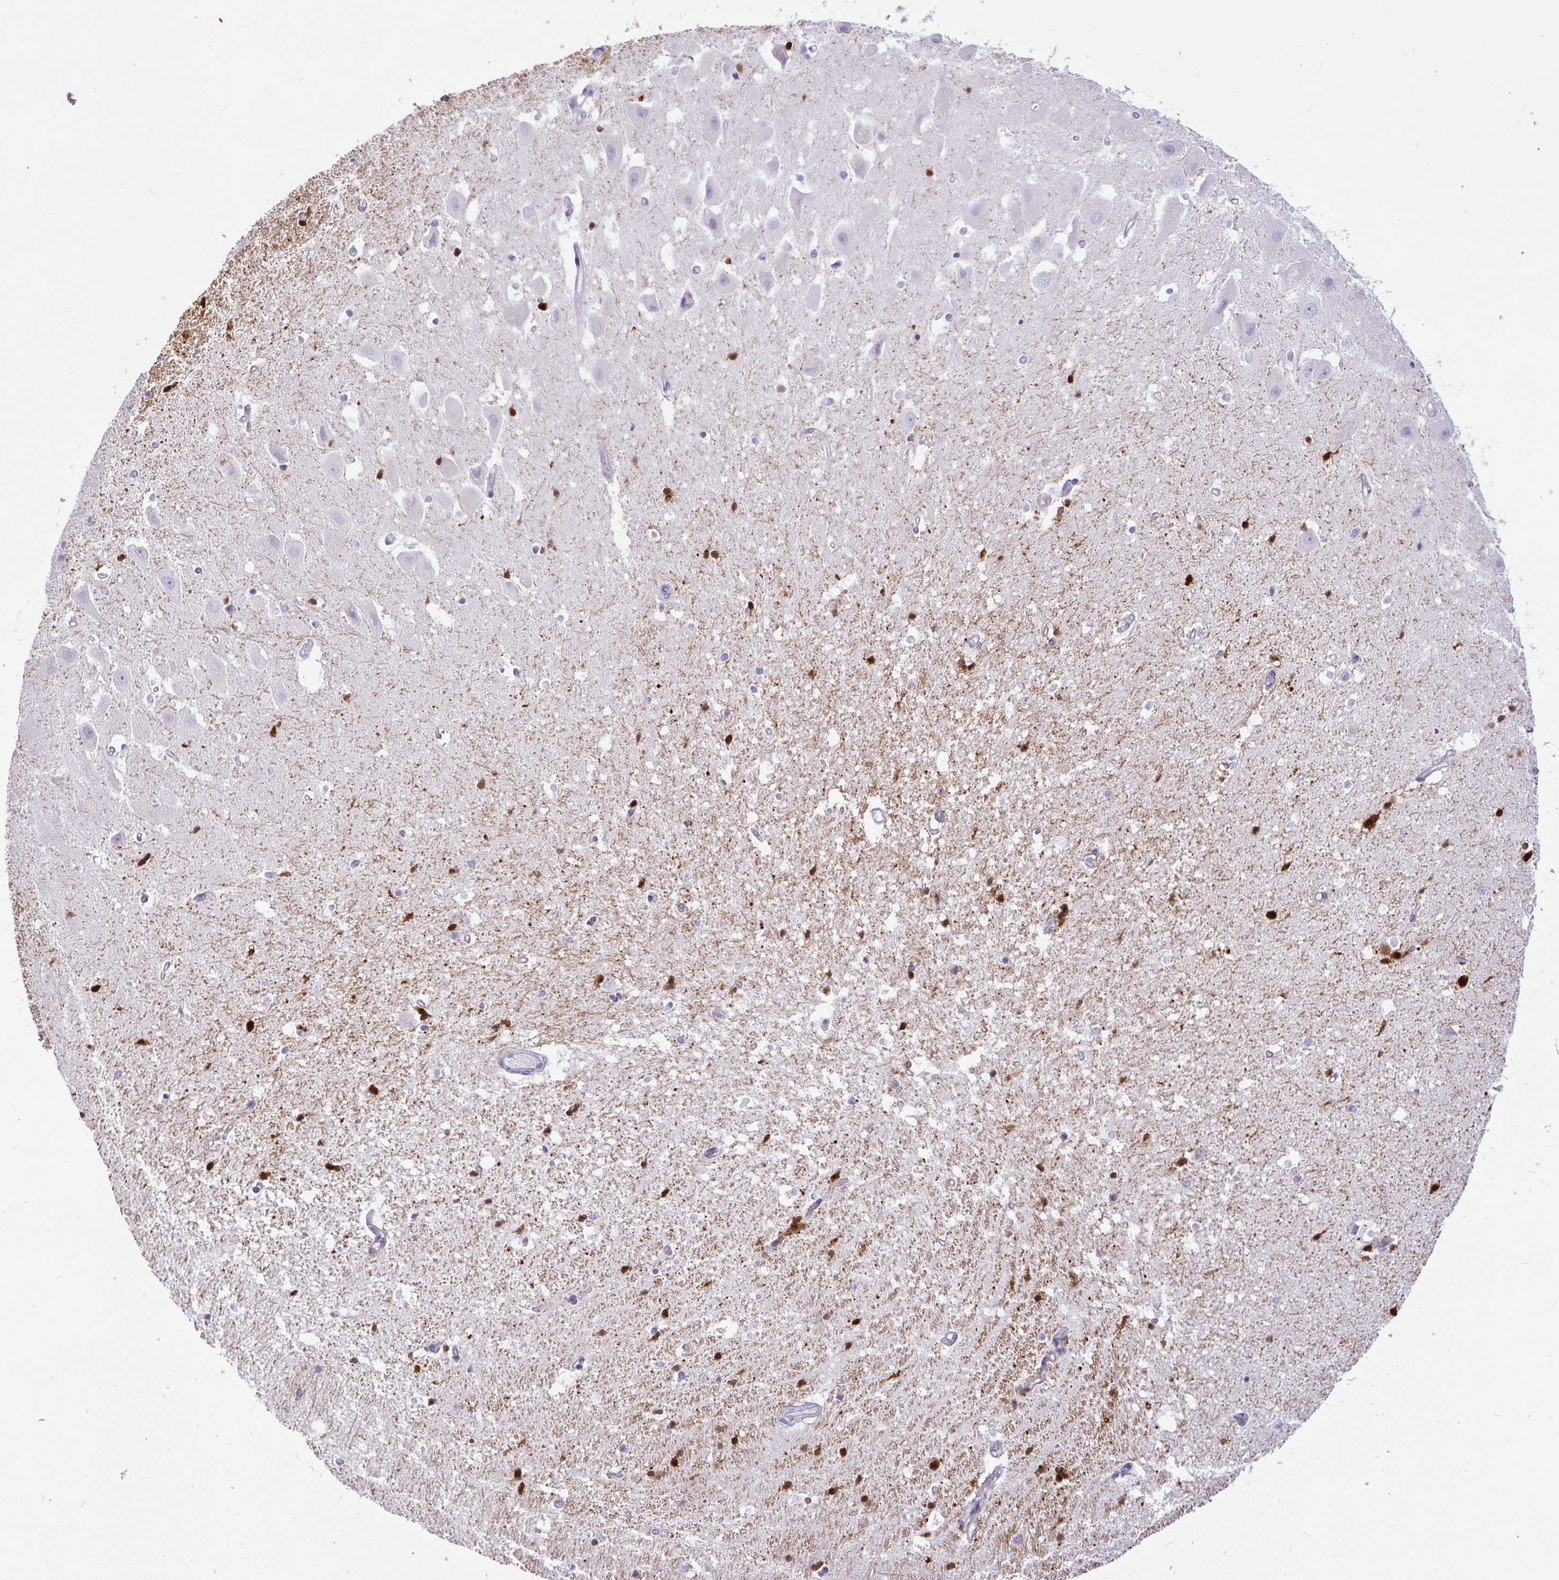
{"staining": {"intensity": "strong", "quantity": "25%-75%", "location": "cytoplasmic/membranous"}, "tissue": "hippocampus", "cell_type": "Glial cells", "image_type": "normal", "snomed": [{"axis": "morphology", "description": "Normal tissue, NOS"}, {"axis": "topography", "description": "Hippocampus"}], "caption": "Immunohistochemistry of normal hippocampus demonstrates high levels of strong cytoplasmic/membranous staining in approximately 25%-75% of glial cells.", "gene": "LIPE", "patient": {"sex": "male", "age": 63}}